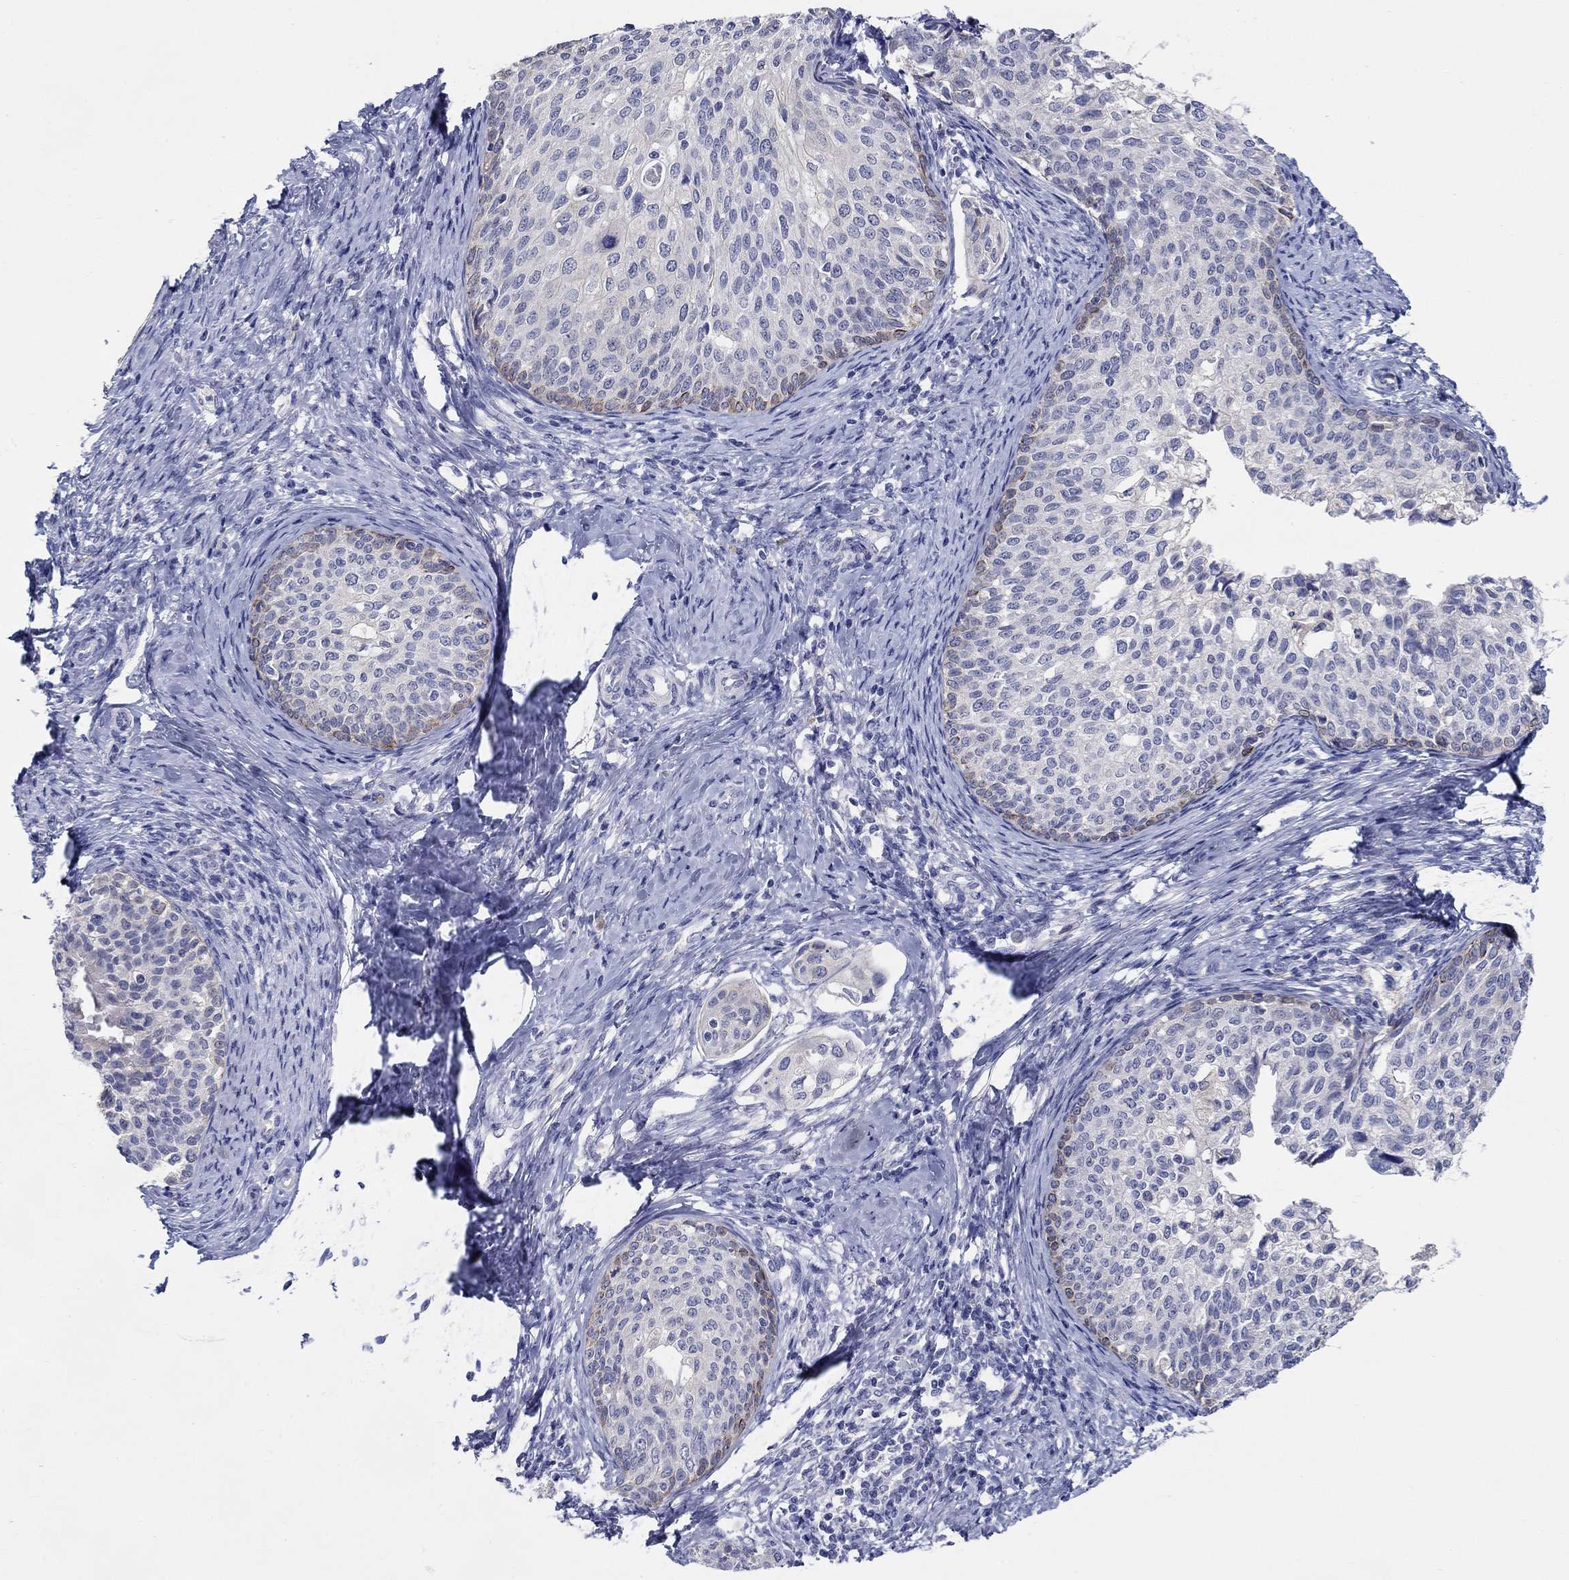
{"staining": {"intensity": "negative", "quantity": "none", "location": "none"}, "tissue": "cervical cancer", "cell_type": "Tumor cells", "image_type": "cancer", "snomed": [{"axis": "morphology", "description": "Squamous cell carcinoma, NOS"}, {"axis": "topography", "description": "Cervix"}], "caption": "Tumor cells show no significant positivity in cervical cancer.", "gene": "RAP1GAP", "patient": {"sex": "female", "age": 51}}